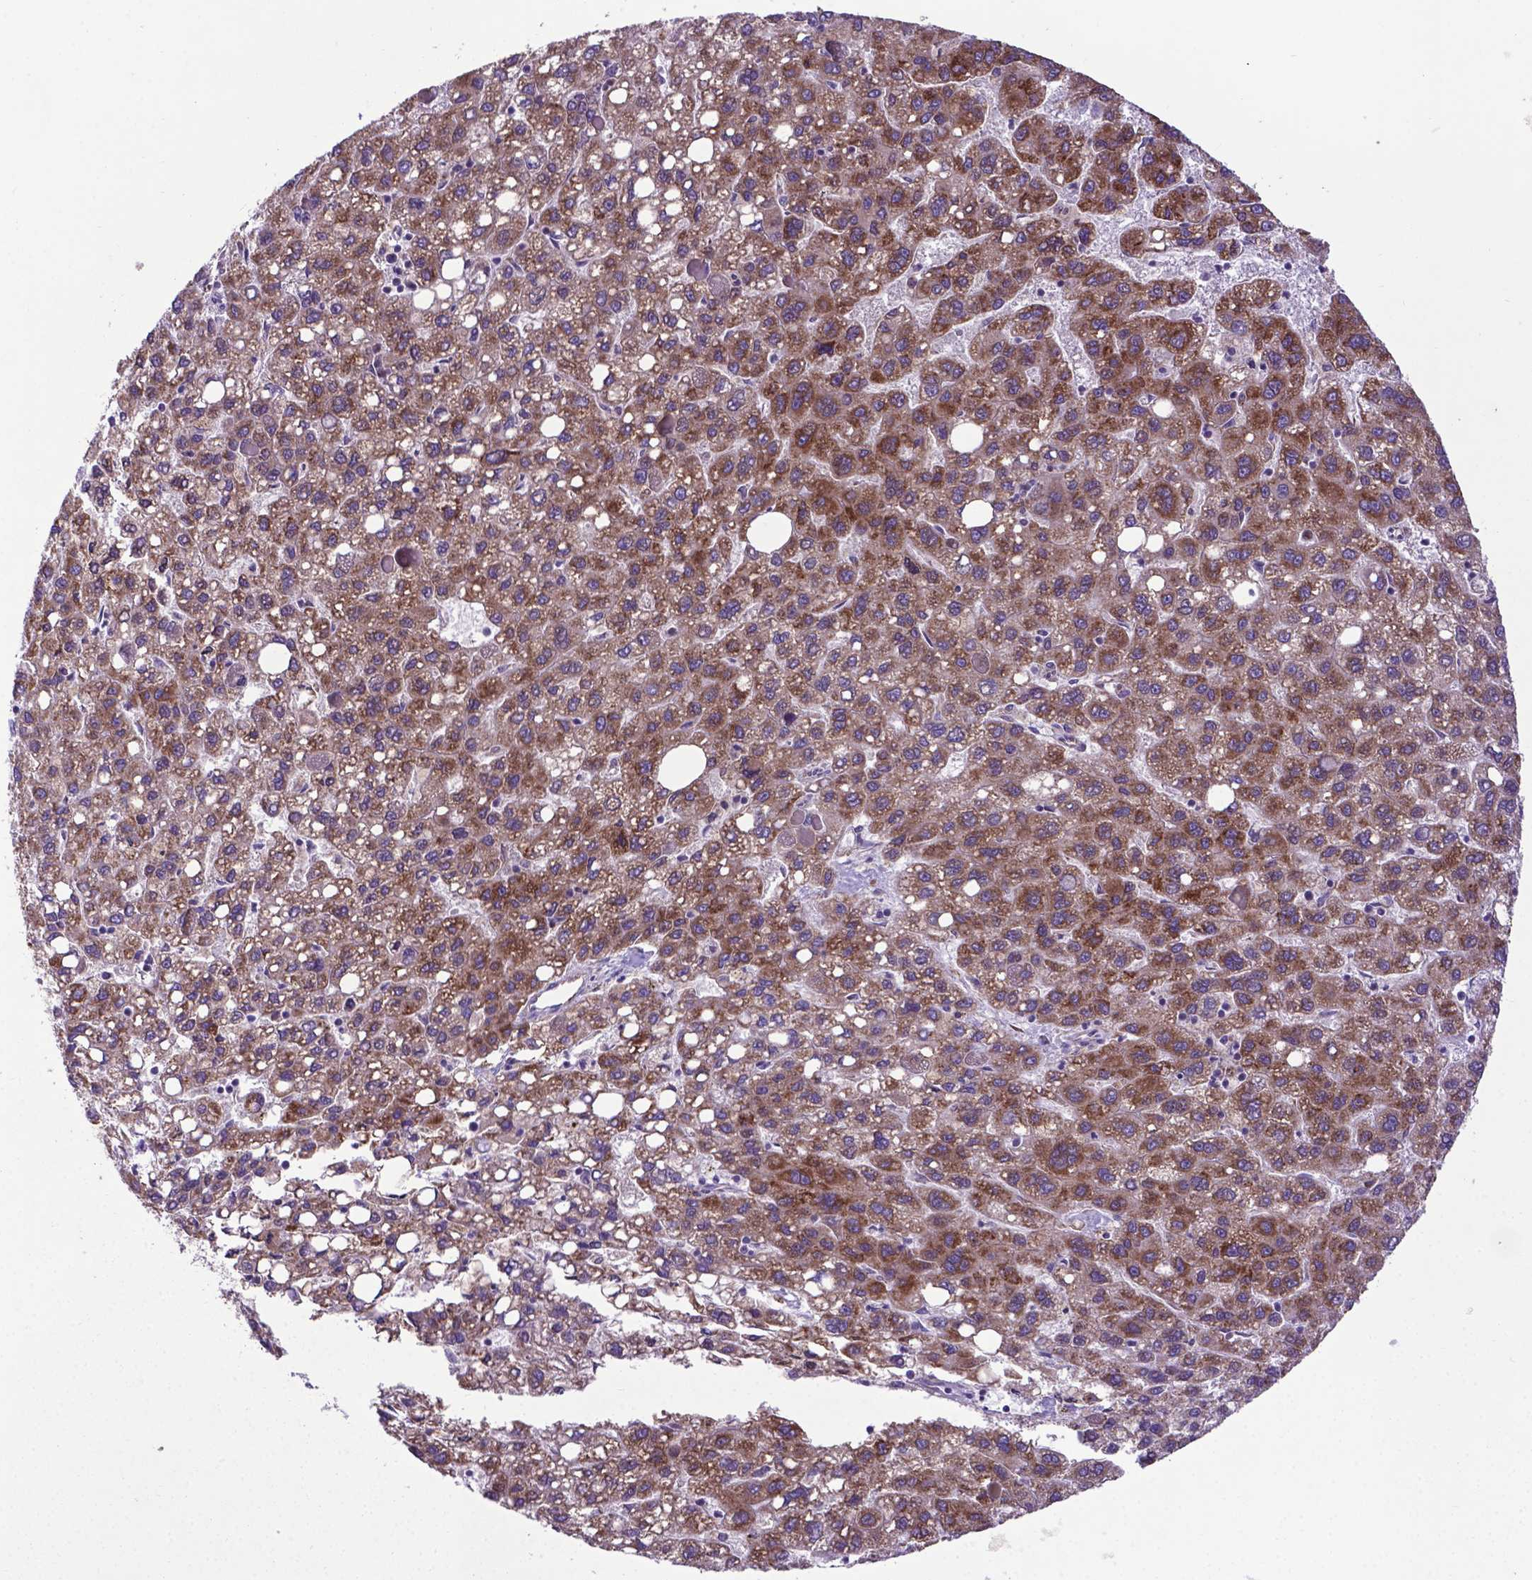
{"staining": {"intensity": "moderate", "quantity": ">75%", "location": "cytoplasmic/membranous"}, "tissue": "liver cancer", "cell_type": "Tumor cells", "image_type": "cancer", "snomed": [{"axis": "morphology", "description": "Carcinoma, Hepatocellular, NOS"}, {"axis": "topography", "description": "Liver"}], "caption": "The histopathology image exhibits immunohistochemical staining of liver cancer (hepatocellular carcinoma). There is moderate cytoplasmic/membranous positivity is seen in approximately >75% of tumor cells. The protein is stained brown, and the nuclei are stained in blue (DAB (3,3'-diaminobenzidine) IHC with brightfield microscopy, high magnification).", "gene": "WDR83OS", "patient": {"sex": "female", "age": 82}}